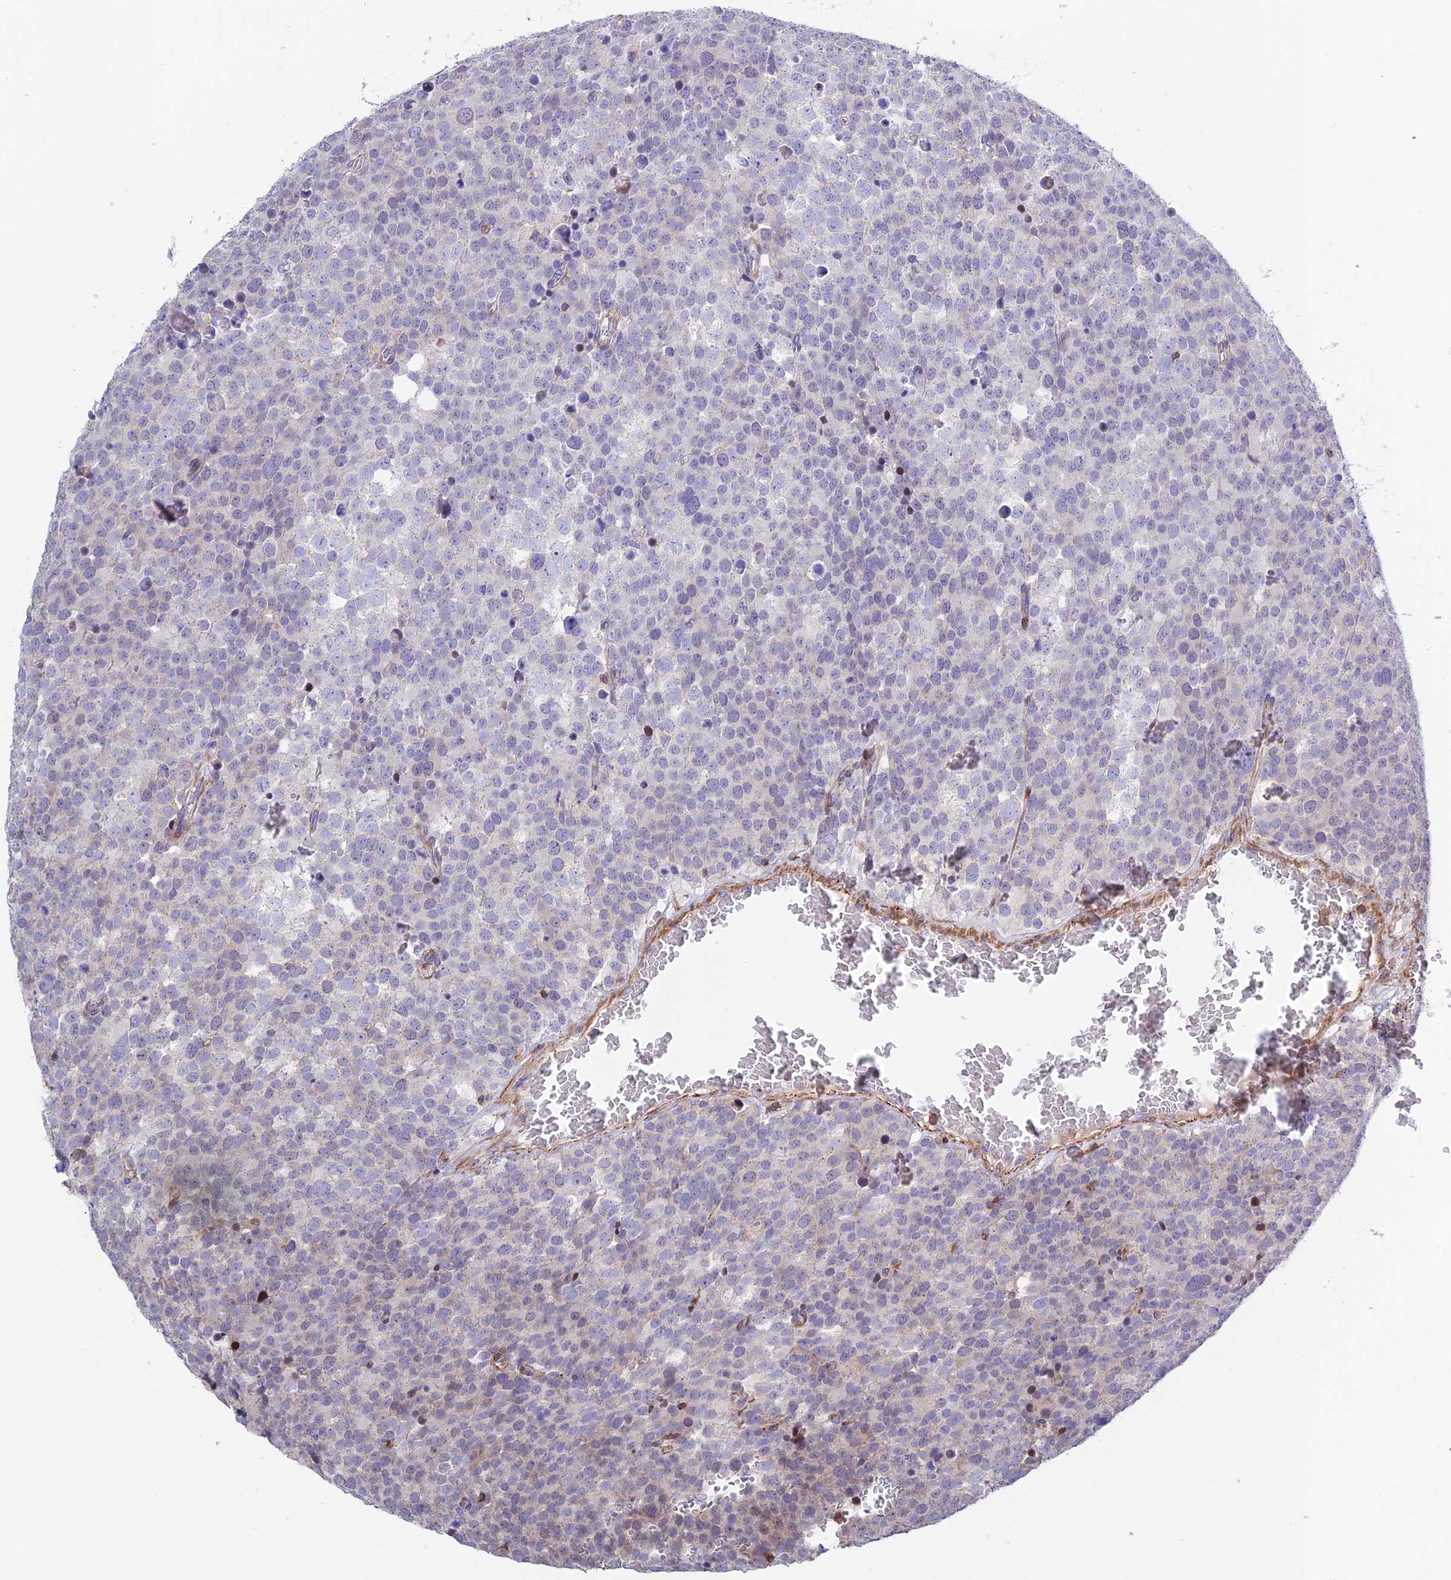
{"staining": {"intensity": "negative", "quantity": "none", "location": "none"}, "tissue": "testis cancer", "cell_type": "Tumor cells", "image_type": "cancer", "snomed": [{"axis": "morphology", "description": "Seminoma, NOS"}, {"axis": "topography", "description": "Testis"}], "caption": "DAB (3,3'-diaminobenzidine) immunohistochemical staining of seminoma (testis) exhibits no significant positivity in tumor cells.", "gene": "PRIM1", "patient": {"sex": "male", "age": 71}}